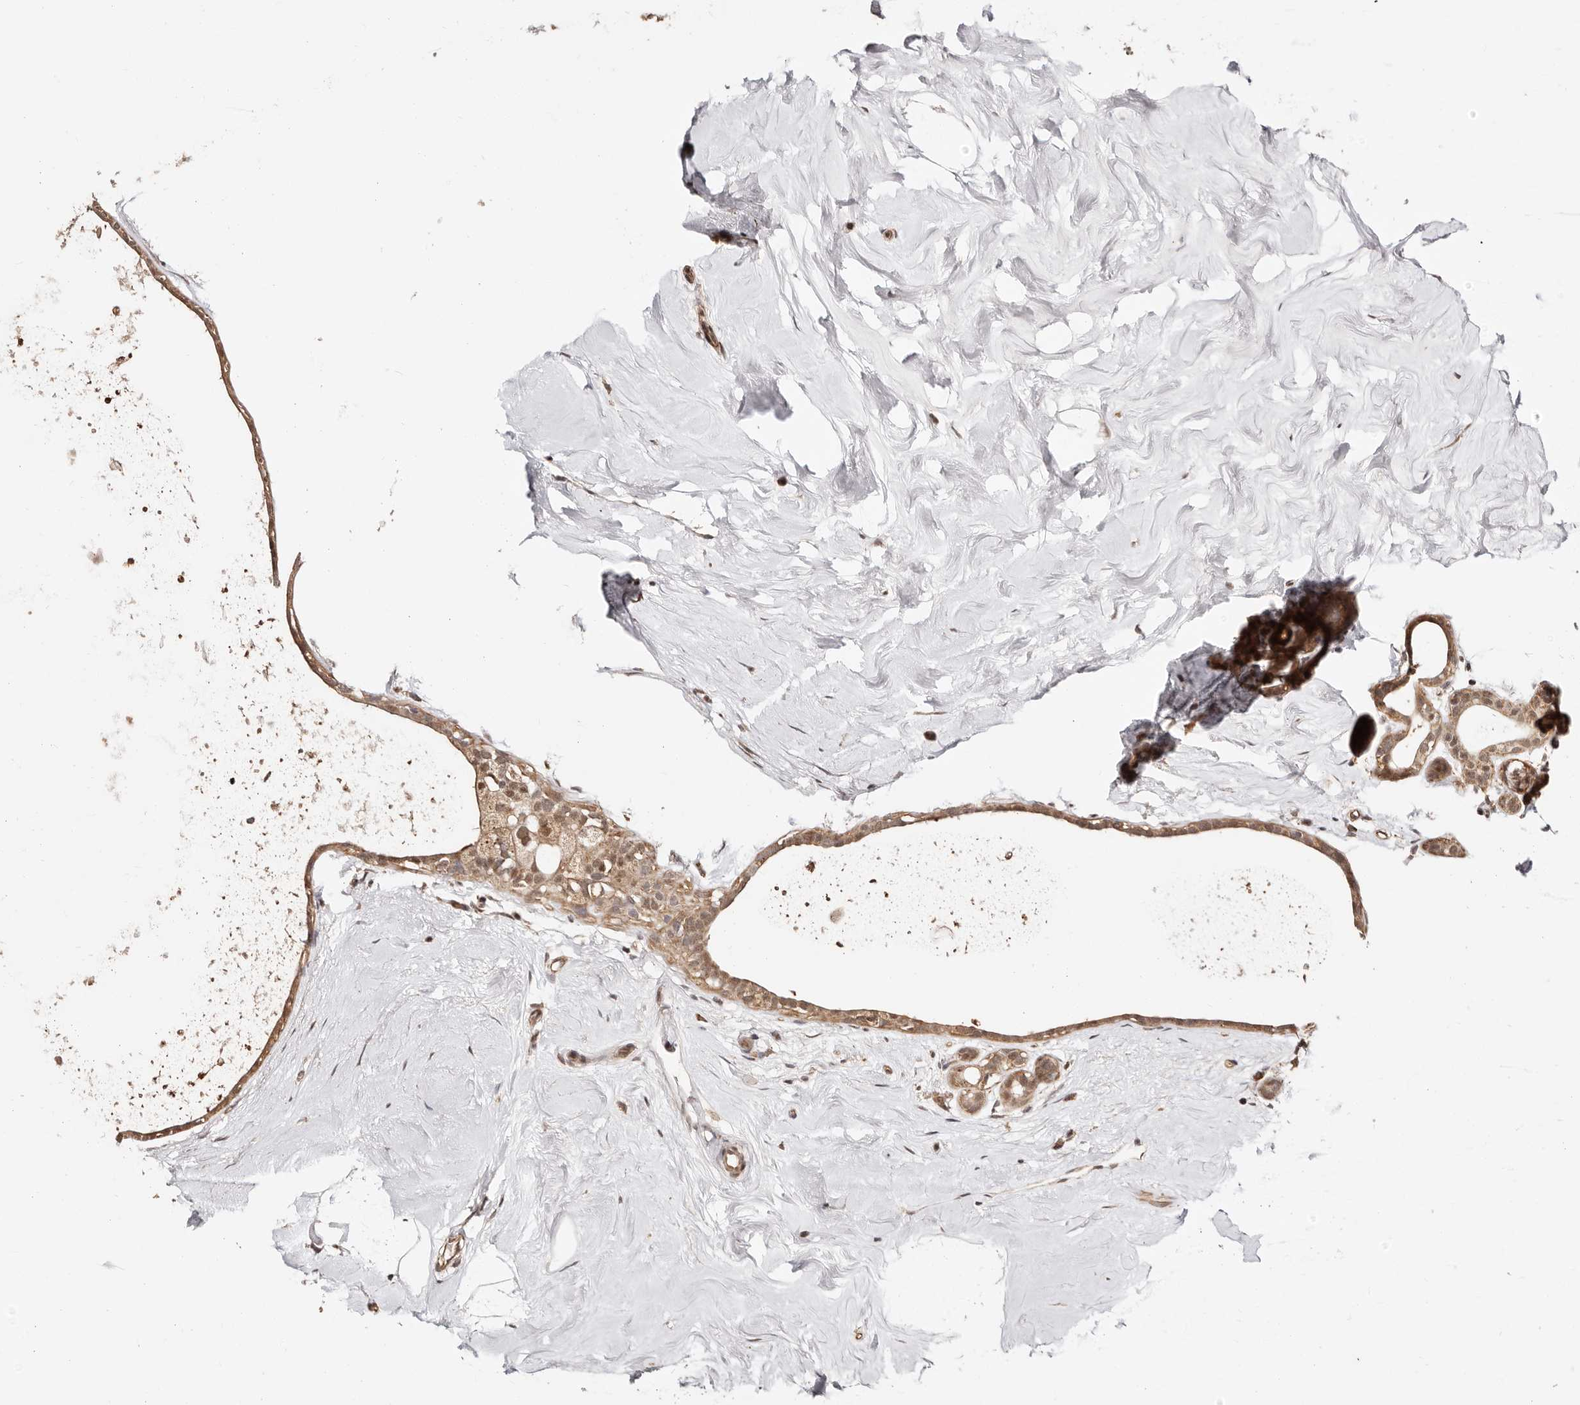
{"staining": {"intensity": "moderate", "quantity": ">75%", "location": "cytoplasmic/membranous"}, "tissue": "breast cancer", "cell_type": "Tumor cells", "image_type": "cancer", "snomed": [{"axis": "morphology", "description": "Lobular carcinoma"}, {"axis": "topography", "description": "Breast"}], "caption": "DAB (3,3'-diaminobenzidine) immunohistochemical staining of human breast cancer (lobular carcinoma) shows moderate cytoplasmic/membranous protein expression in approximately >75% of tumor cells.", "gene": "CTNNBL1", "patient": {"sex": "female", "age": 47}}